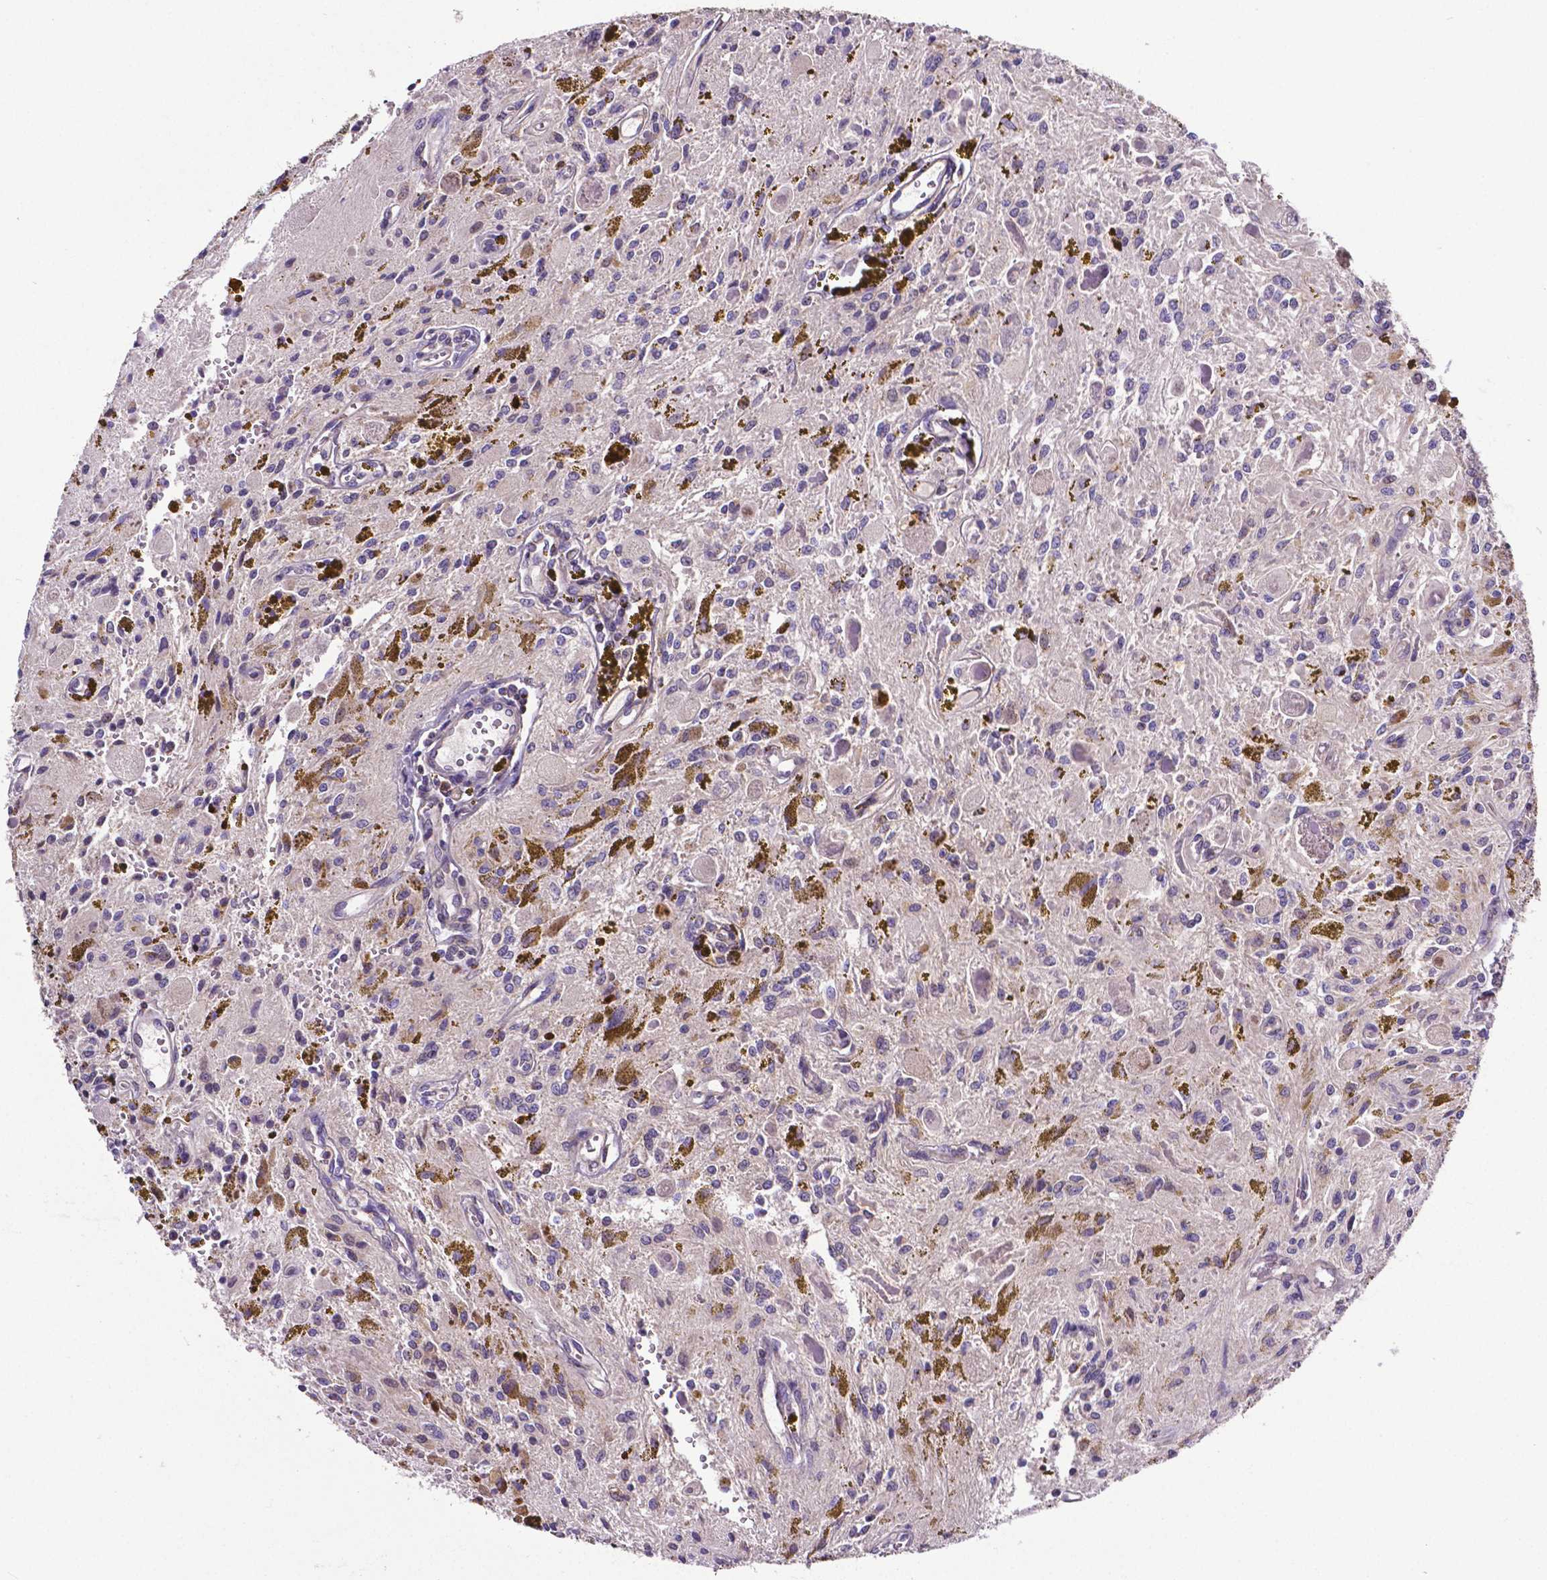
{"staining": {"intensity": "negative", "quantity": "none", "location": "none"}, "tissue": "glioma", "cell_type": "Tumor cells", "image_type": "cancer", "snomed": [{"axis": "morphology", "description": "Glioma, malignant, Low grade"}, {"axis": "topography", "description": "Cerebellum"}], "caption": "Malignant glioma (low-grade) was stained to show a protein in brown. There is no significant positivity in tumor cells. Brightfield microscopy of immunohistochemistry stained with DAB (brown) and hematoxylin (blue), captured at high magnification.", "gene": "MCL1", "patient": {"sex": "female", "age": 14}}